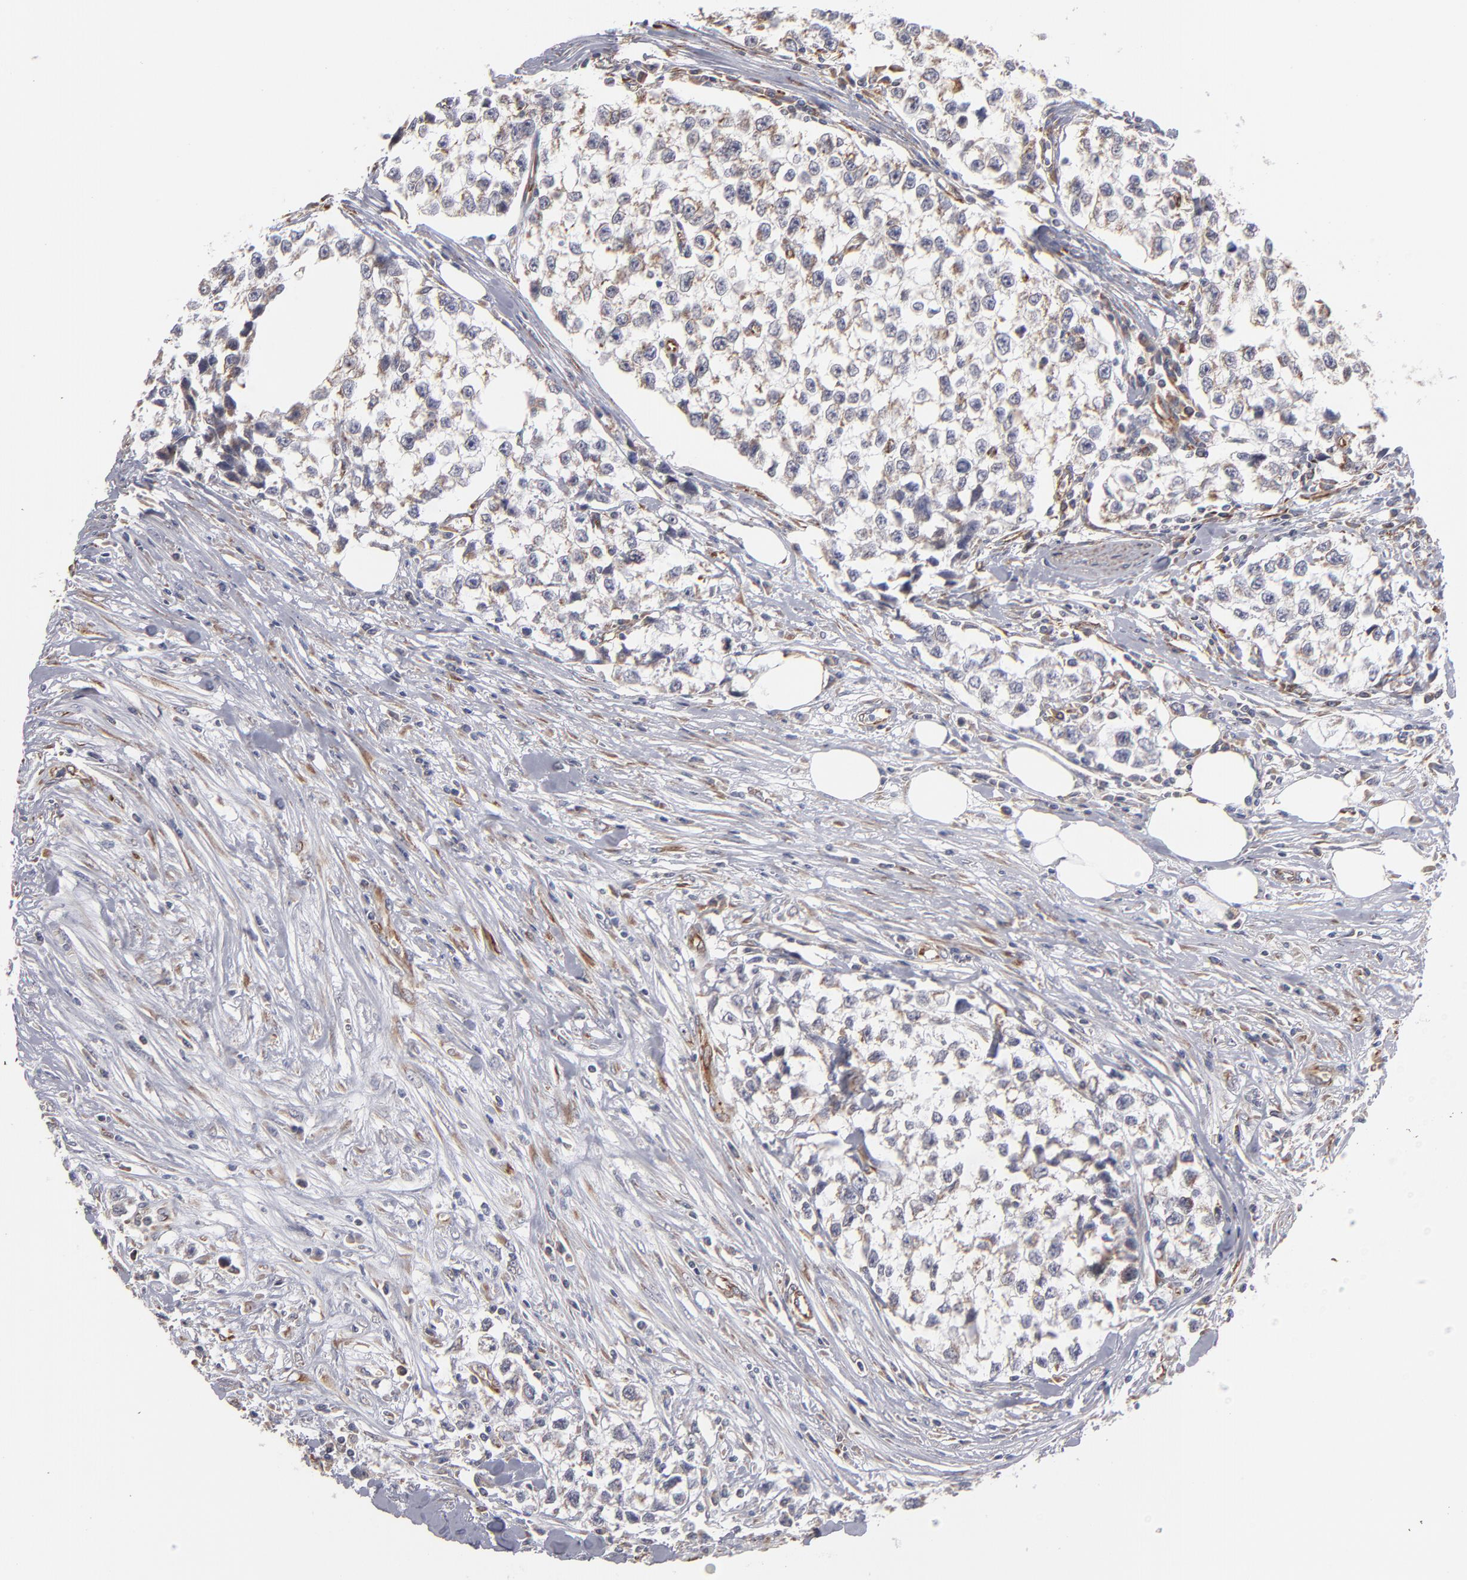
{"staining": {"intensity": "moderate", "quantity": ">75%", "location": "cytoplasmic/membranous"}, "tissue": "testis cancer", "cell_type": "Tumor cells", "image_type": "cancer", "snomed": [{"axis": "morphology", "description": "Seminoma, NOS"}, {"axis": "morphology", "description": "Carcinoma, Embryonal, NOS"}, {"axis": "topography", "description": "Testis"}], "caption": "This is an image of immunohistochemistry staining of embryonal carcinoma (testis), which shows moderate staining in the cytoplasmic/membranous of tumor cells.", "gene": "KTN1", "patient": {"sex": "male", "age": 30}}